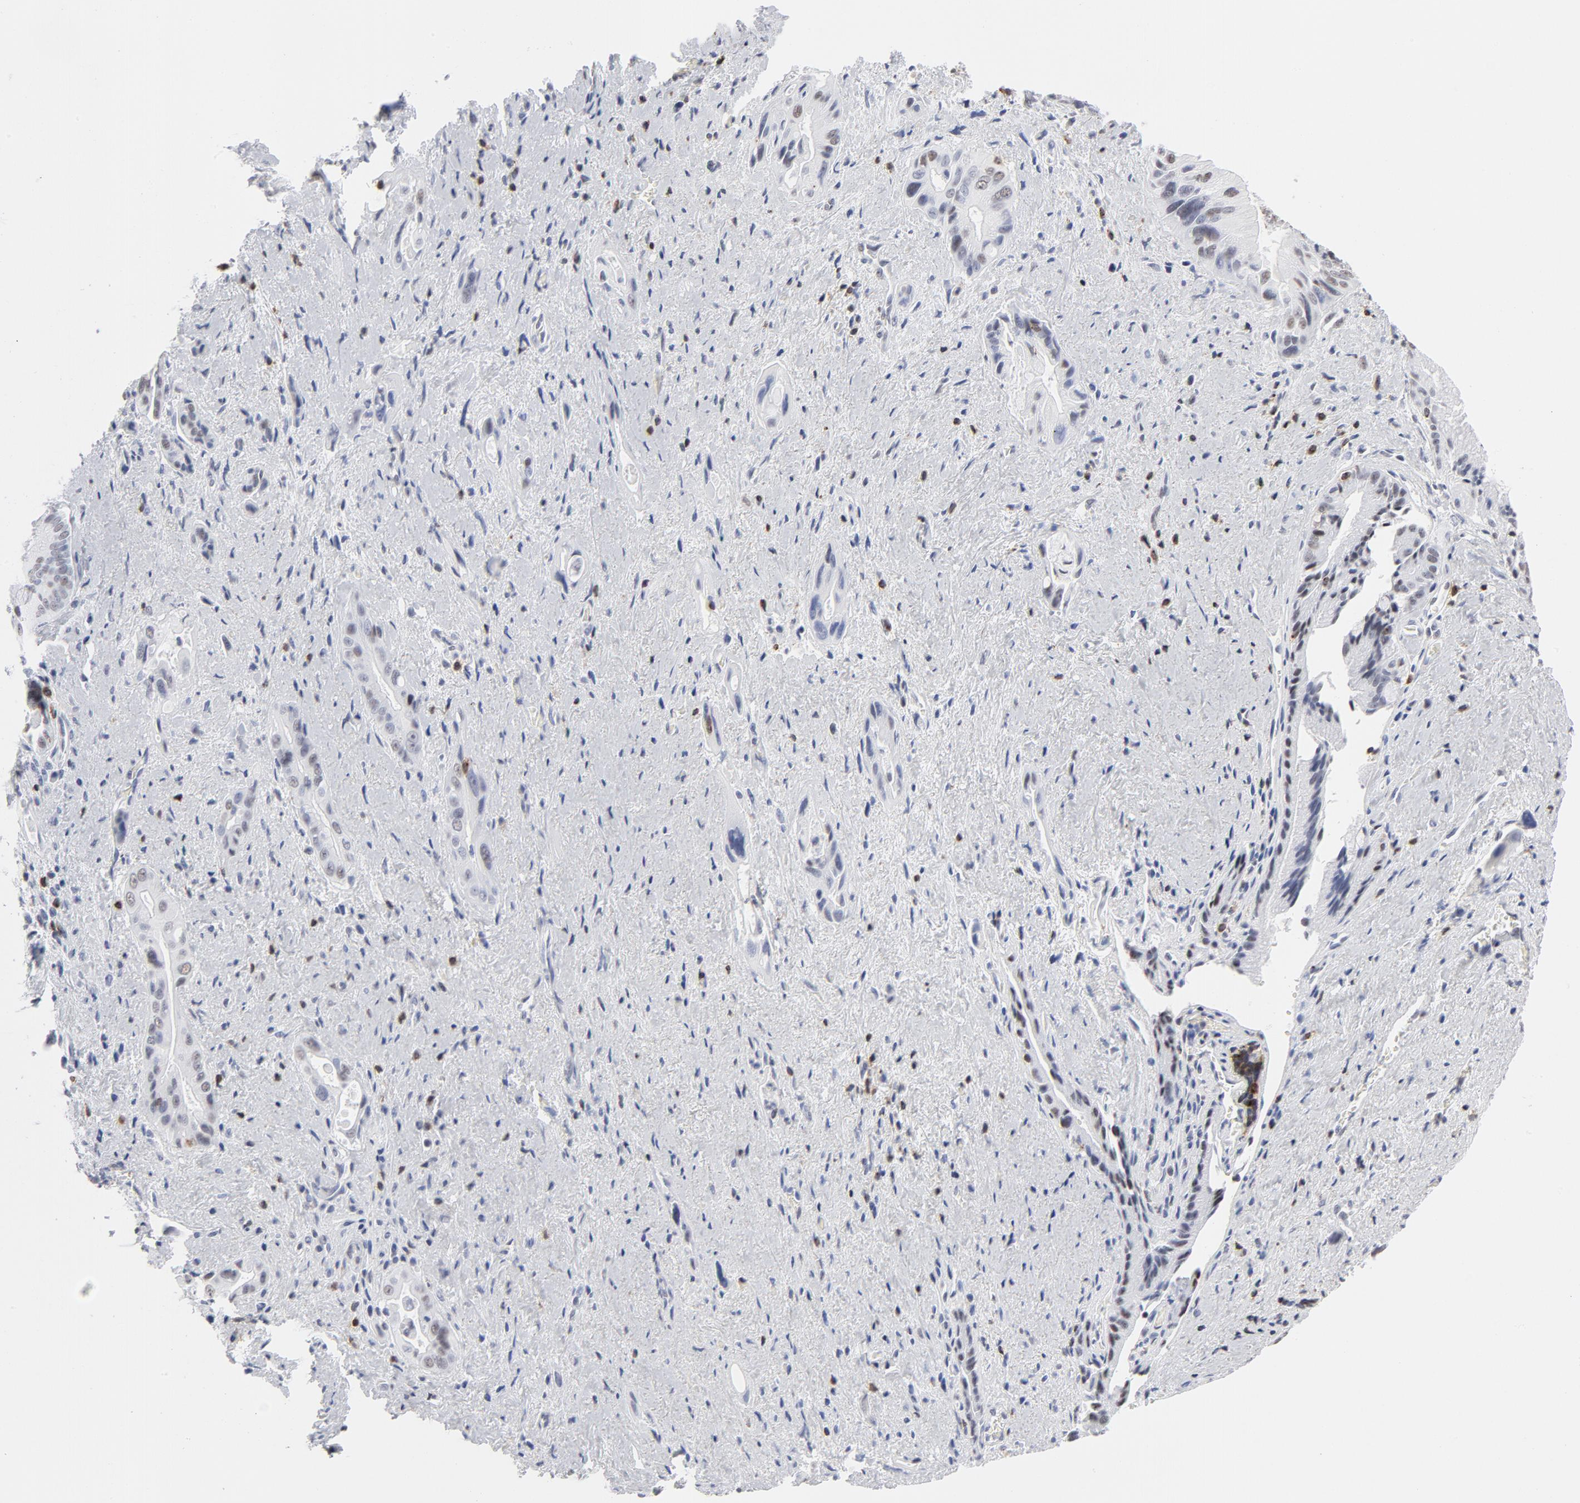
{"staining": {"intensity": "weak", "quantity": "<25%", "location": "nuclear"}, "tissue": "pancreatic cancer", "cell_type": "Tumor cells", "image_type": "cancer", "snomed": [{"axis": "morphology", "description": "Adenocarcinoma, NOS"}, {"axis": "topography", "description": "Pancreas"}], "caption": "High power microscopy histopathology image of an immunohistochemistry (IHC) histopathology image of pancreatic adenocarcinoma, revealing no significant positivity in tumor cells.", "gene": "CD2", "patient": {"sex": "male", "age": 77}}